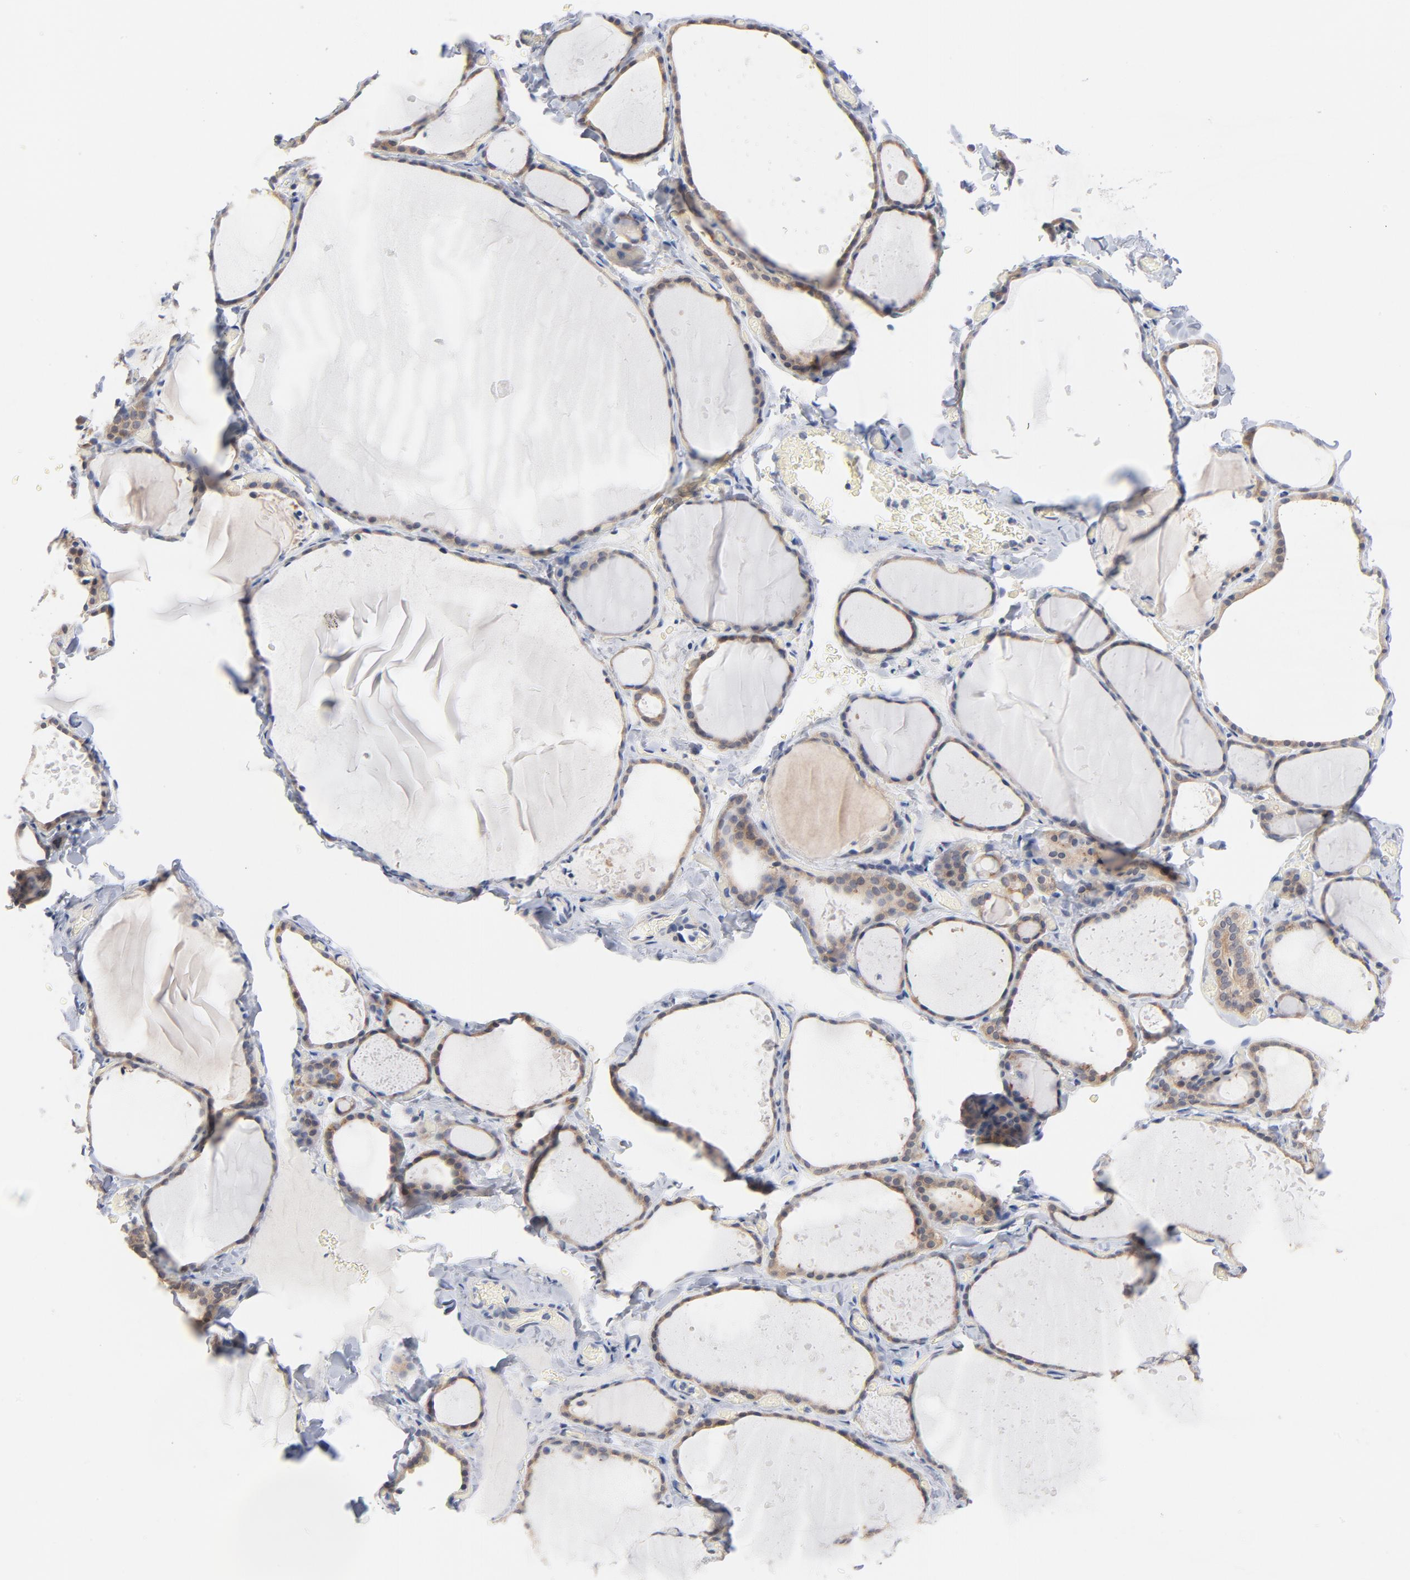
{"staining": {"intensity": "weak", "quantity": ">75%", "location": "cytoplasmic/membranous"}, "tissue": "thyroid gland", "cell_type": "Glandular cells", "image_type": "normal", "snomed": [{"axis": "morphology", "description": "Normal tissue, NOS"}, {"axis": "topography", "description": "Thyroid gland"}], "caption": "Human thyroid gland stained with a brown dye demonstrates weak cytoplasmic/membranous positive staining in approximately >75% of glandular cells.", "gene": "UBL4A", "patient": {"sex": "female", "age": 22}}